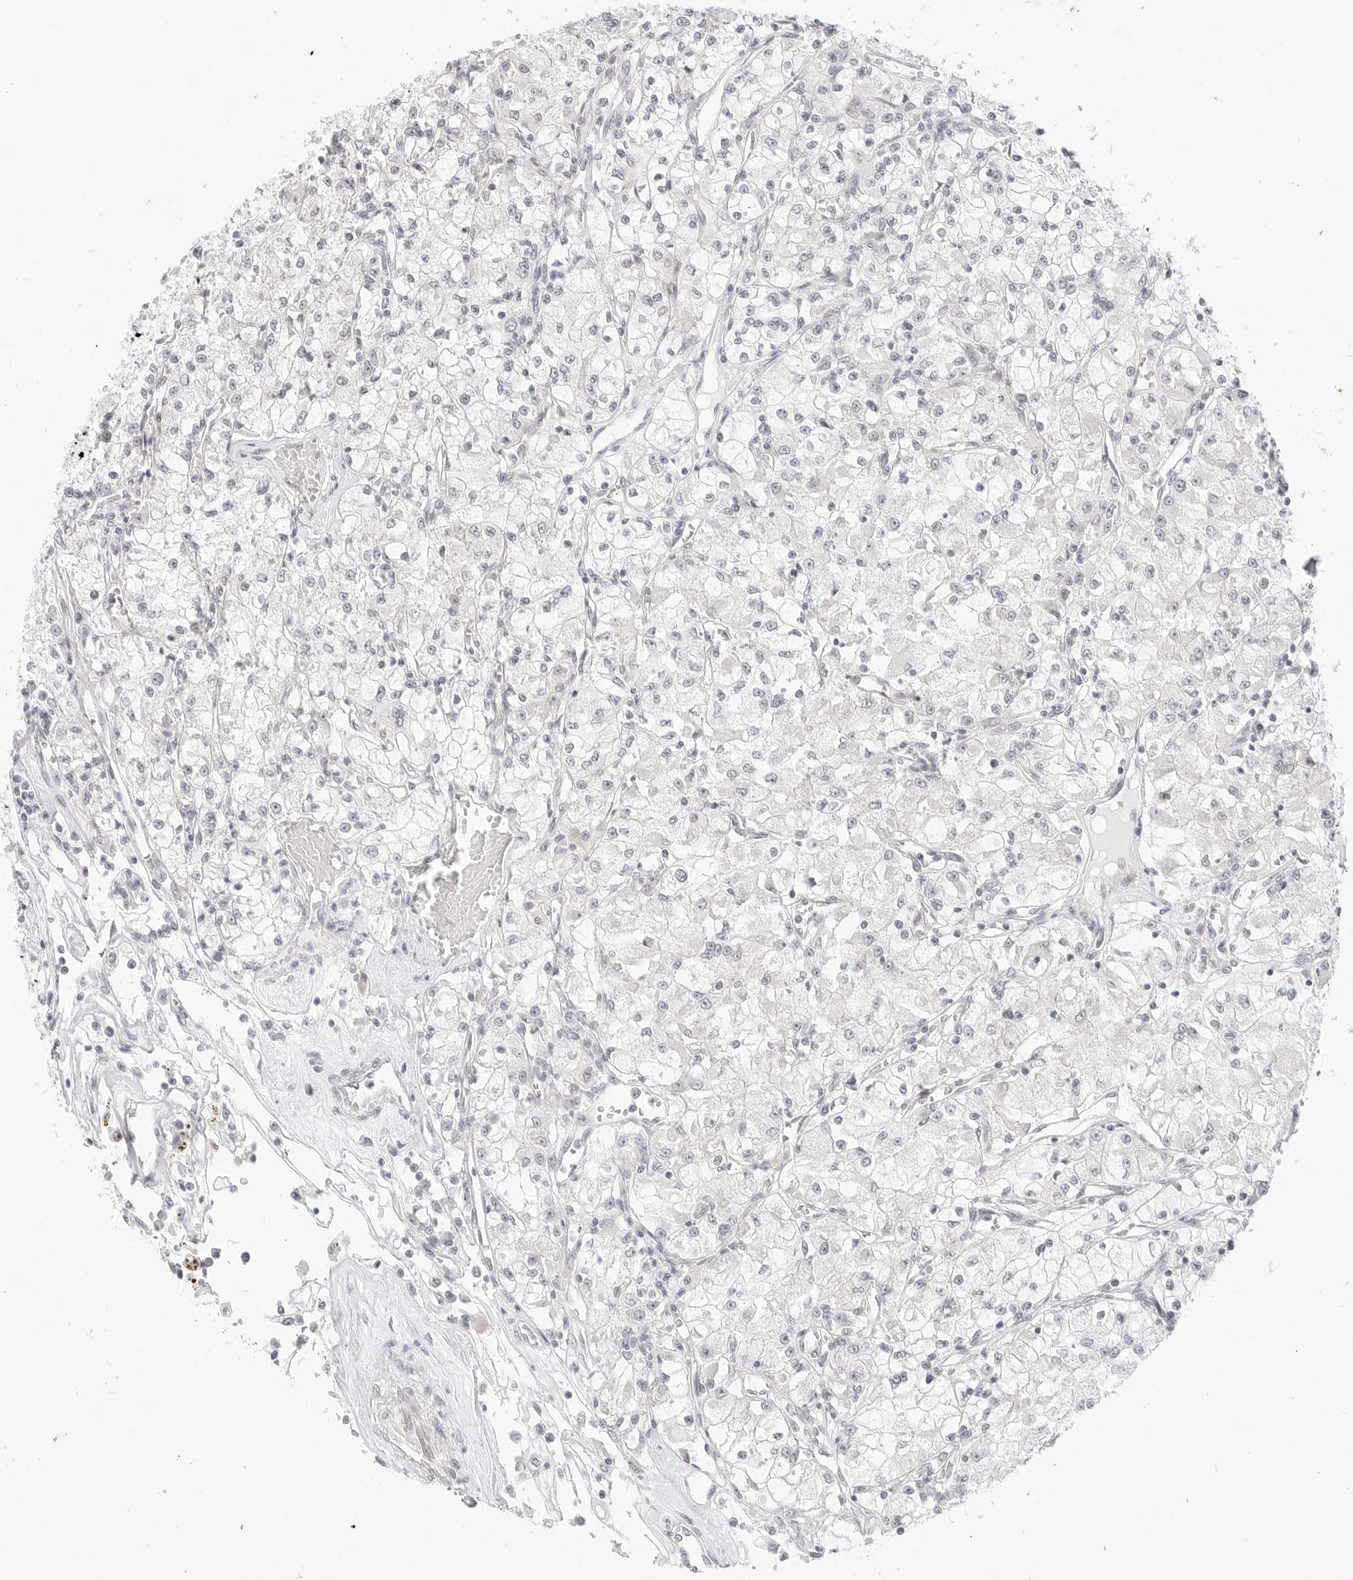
{"staining": {"intensity": "negative", "quantity": "none", "location": "none"}, "tissue": "renal cancer", "cell_type": "Tumor cells", "image_type": "cancer", "snomed": [{"axis": "morphology", "description": "Adenocarcinoma, NOS"}, {"axis": "topography", "description": "Kidney"}], "caption": "Protein analysis of renal adenocarcinoma displays no significant positivity in tumor cells.", "gene": "TCP1", "patient": {"sex": "female", "age": 59}}